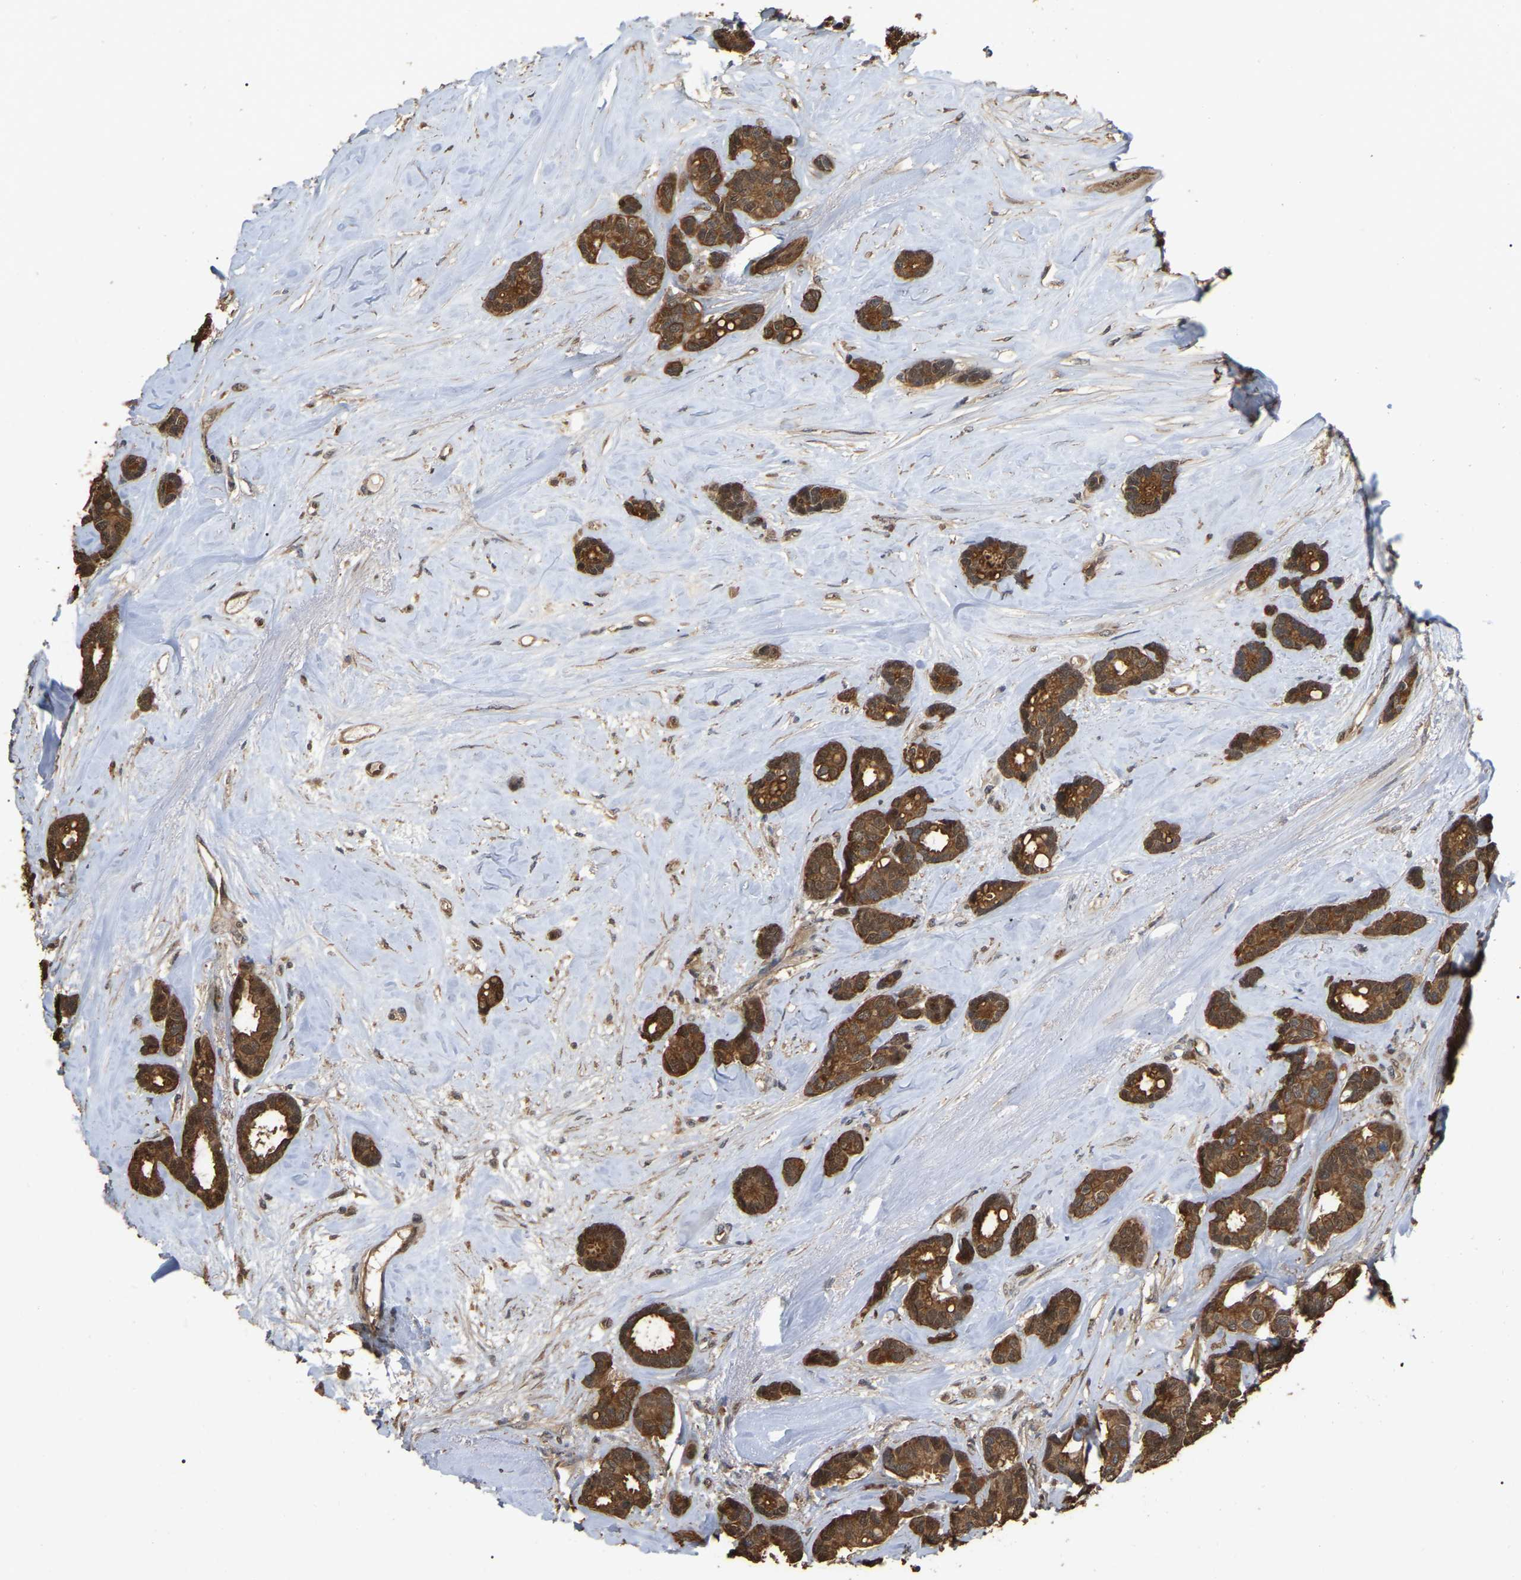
{"staining": {"intensity": "strong", "quantity": ">75%", "location": "cytoplasmic/membranous"}, "tissue": "breast cancer", "cell_type": "Tumor cells", "image_type": "cancer", "snomed": [{"axis": "morphology", "description": "Duct carcinoma"}, {"axis": "topography", "description": "Breast"}], "caption": "Breast cancer (invasive ductal carcinoma) was stained to show a protein in brown. There is high levels of strong cytoplasmic/membranous positivity in about >75% of tumor cells.", "gene": "FAM219A", "patient": {"sex": "female", "age": 87}}